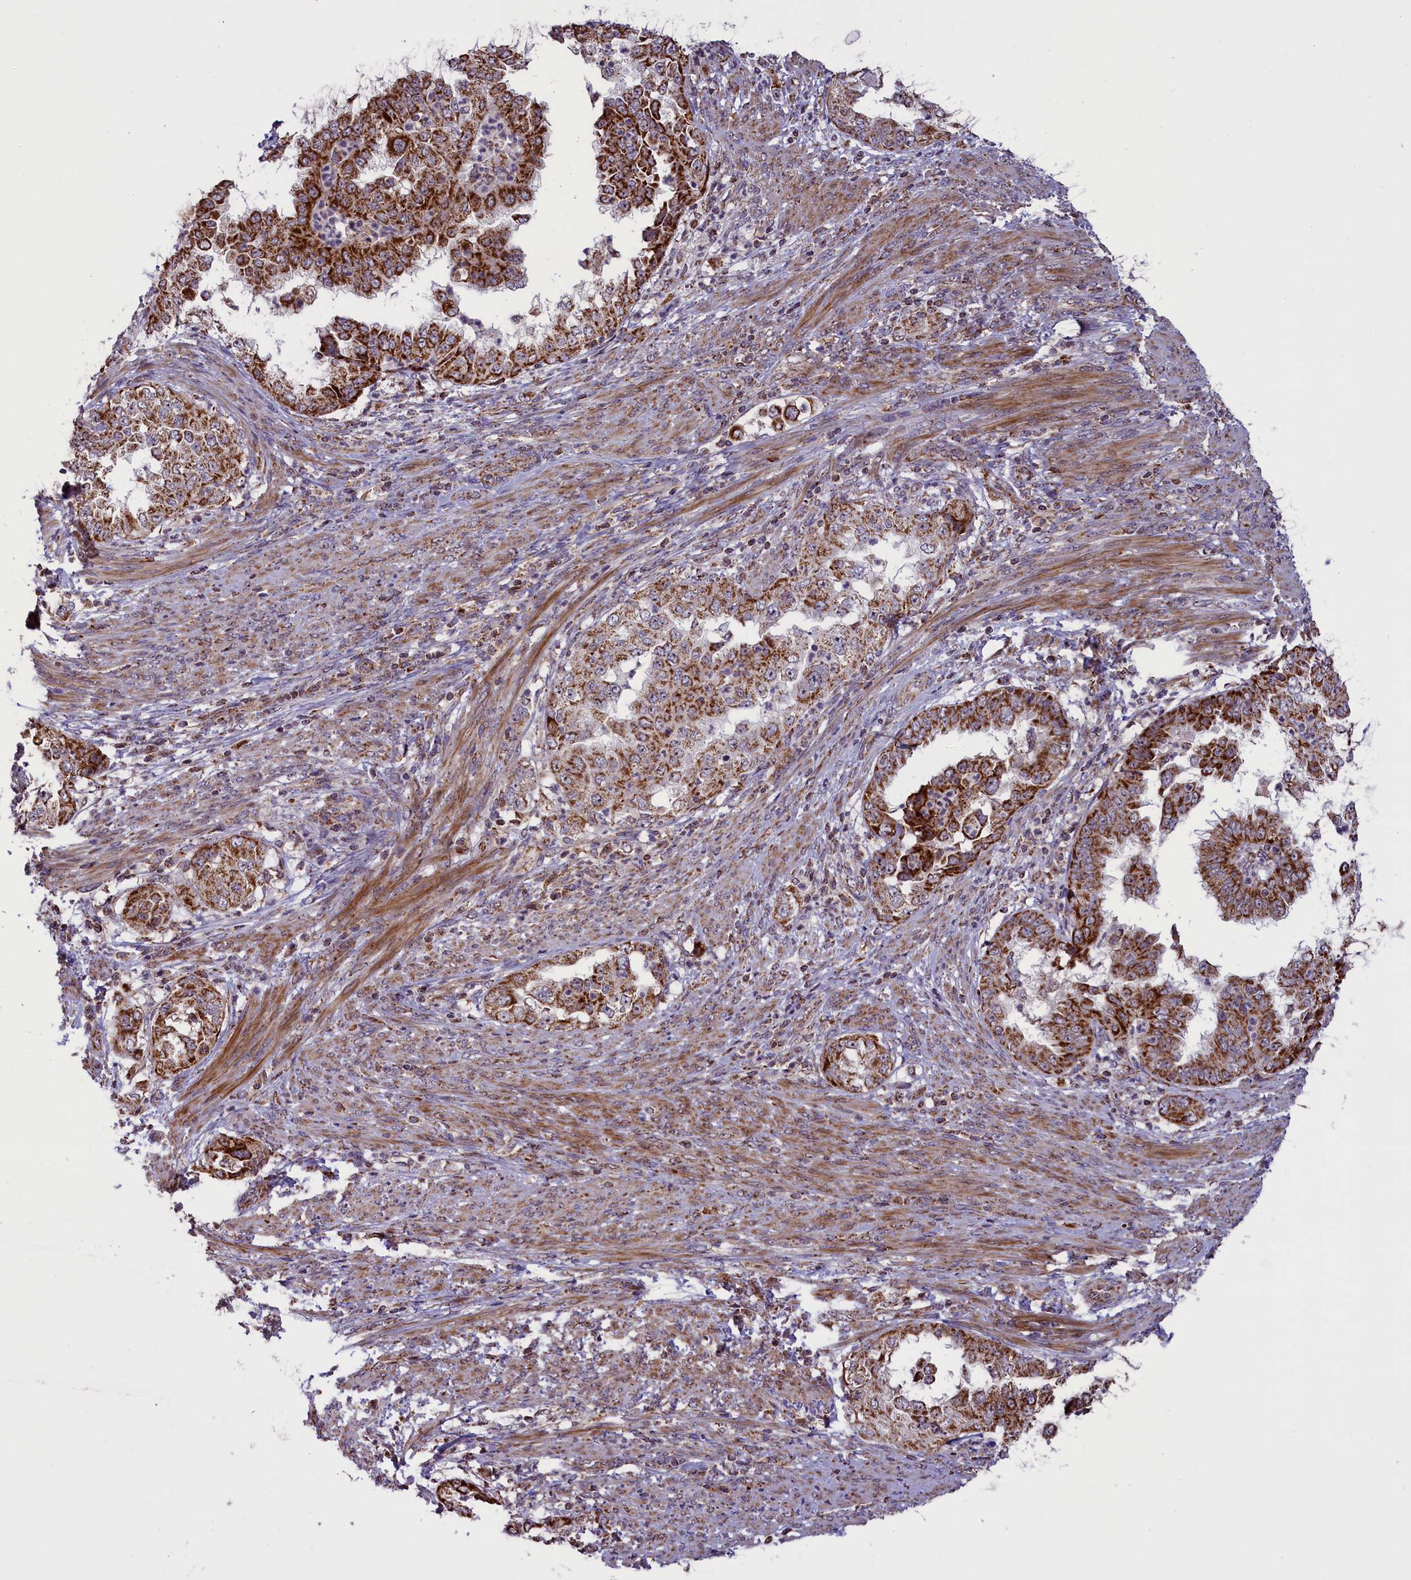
{"staining": {"intensity": "strong", "quantity": ">75%", "location": "cytoplasmic/membranous"}, "tissue": "endometrial cancer", "cell_type": "Tumor cells", "image_type": "cancer", "snomed": [{"axis": "morphology", "description": "Adenocarcinoma, NOS"}, {"axis": "topography", "description": "Endometrium"}], "caption": "Immunohistochemistry staining of endometrial cancer (adenocarcinoma), which reveals high levels of strong cytoplasmic/membranous staining in approximately >75% of tumor cells indicating strong cytoplasmic/membranous protein staining. The staining was performed using DAB (3,3'-diaminobenzidine) (brown) for protein detection and nuclei were counterstained in hematoxylin (blue).", "gene": "GLRX5", "patient": {"sex": "female", "age": 85}}